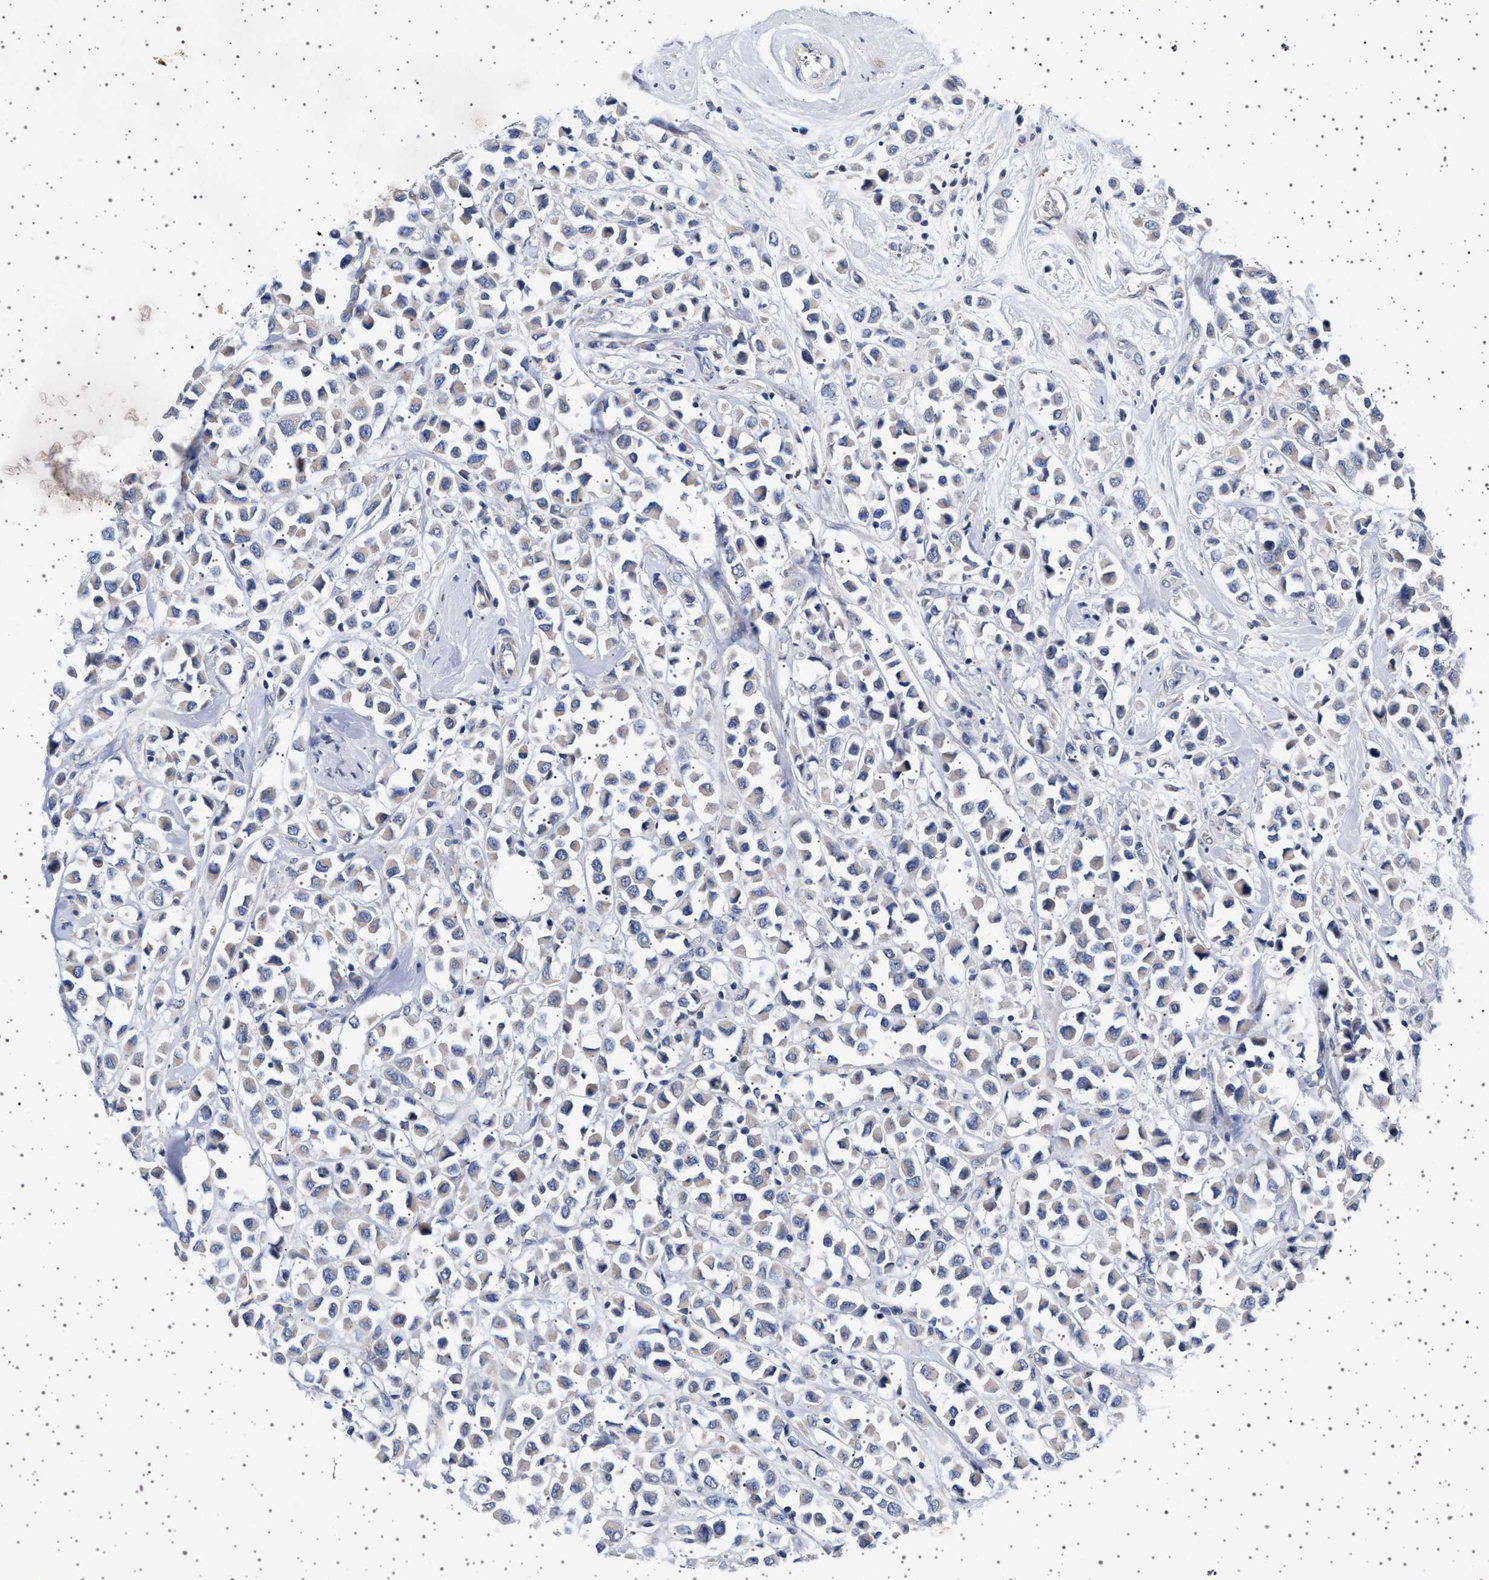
{"staining": {"intensity": "negative", "quantity": "none", "location": "none"}, "tissue": "breast cancer", "cell_type": "Tumor cells", "image_type": "cancer", "snomed": [{"axis": "morphology", "description": "Duct carcinoma"}, {"axis": "topography", "description": "Breast"}], "caption": "Tumor cells show no significant positivity in breast cancer (invasive ductal carcinoma).", "gene": "TRMT10B", "patient": {"sex": "female", "age": 61}}